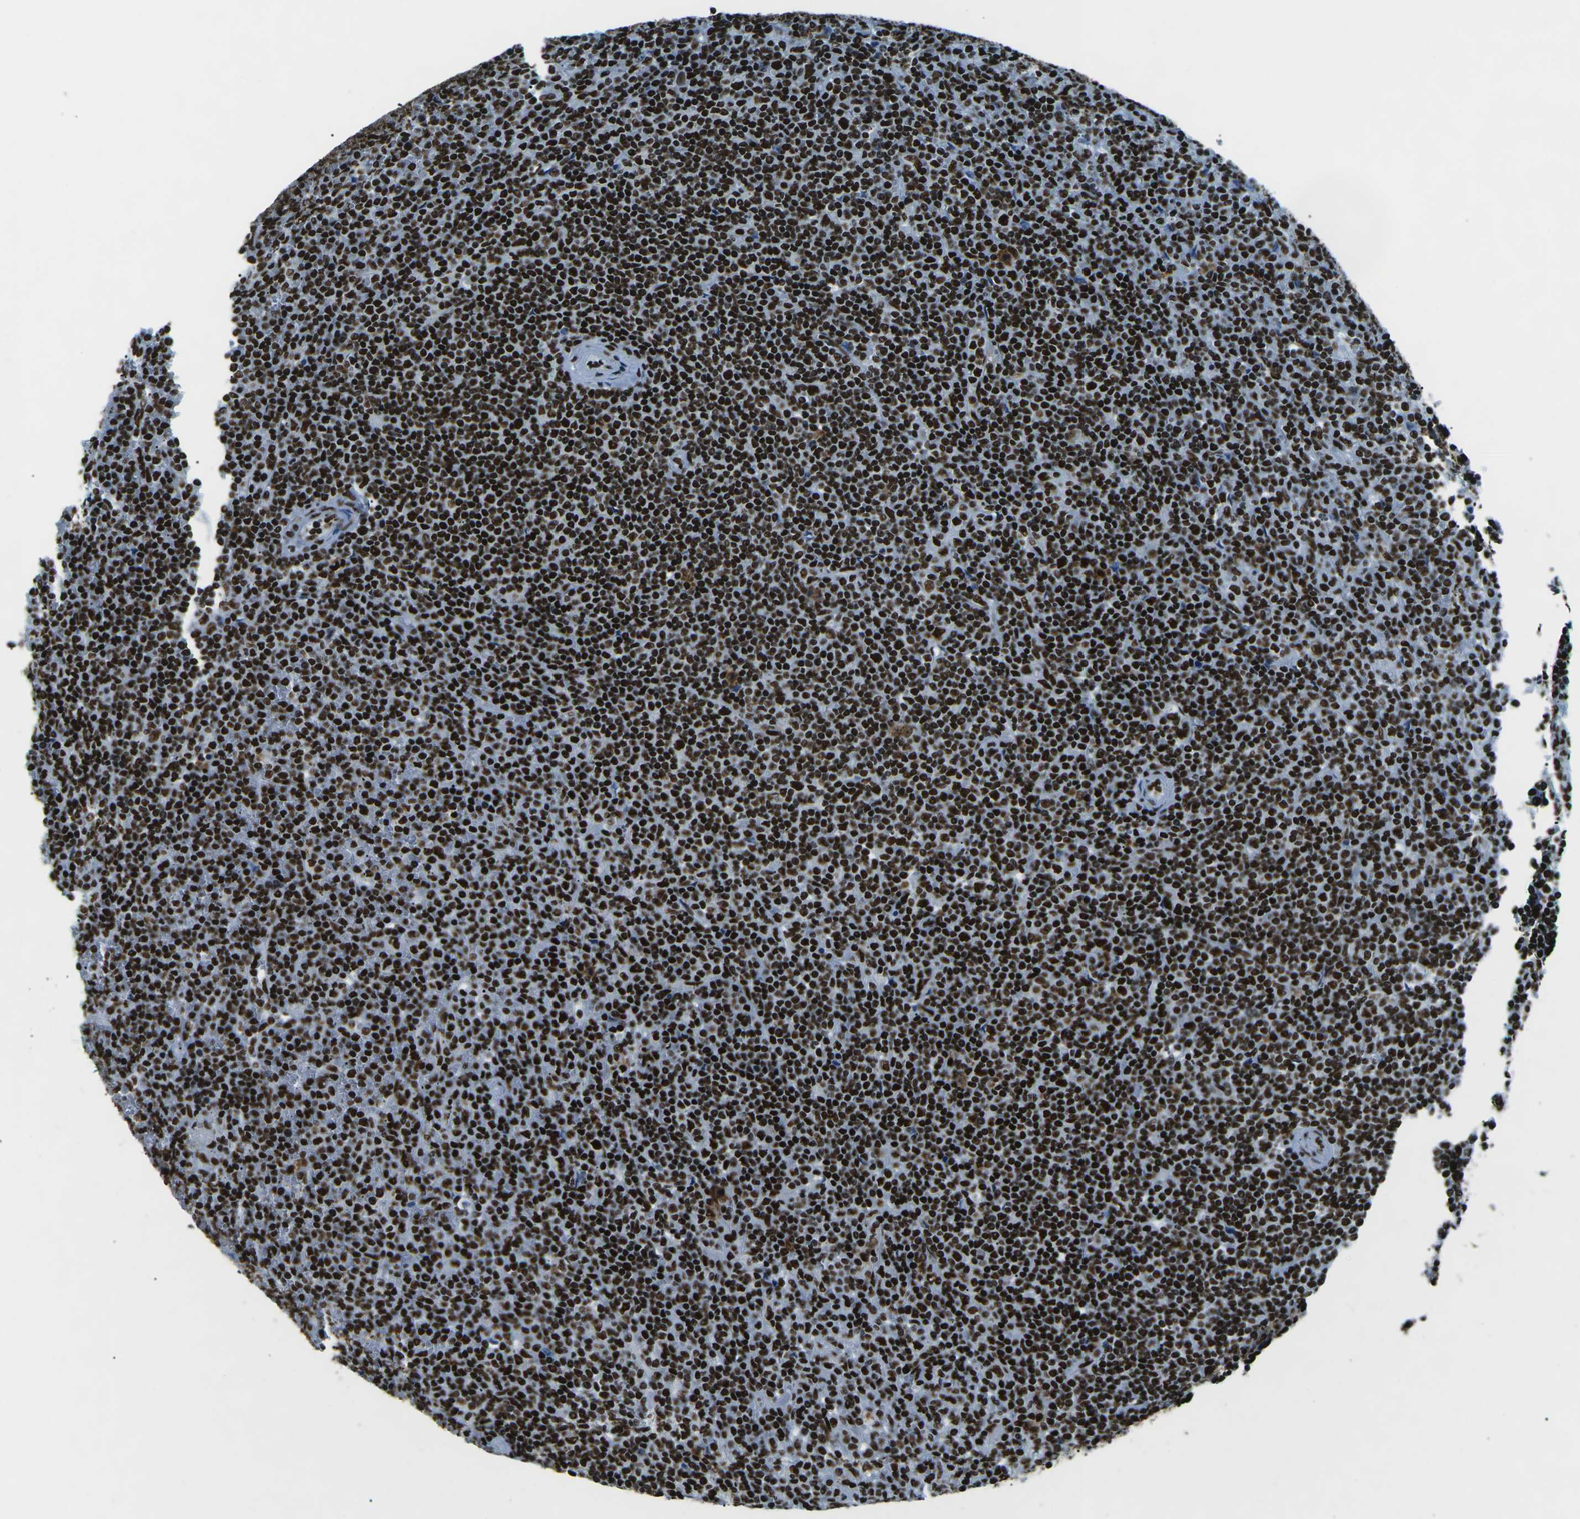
{"staining": {"intensity": "strong", "quantity": ">75%", "location": "nuclear"}, "tissue": "lymphoma", "cell_type": "Tumor cells", "image_type": "cancer", "snomed": [{"axis": "morphology", "description": "Malignant lymphoma, non-Hodgkin's type, Low grade"}, {"axis": "topography", "description": "Spleen"}], "caption": "Immunohistochemistry (DAB (3,3'-diaminobenzidine)) staining of human lymphoma shows strong nuclear protein staining in about >75% of tumor cells. Ihc stains the protein in brown and the nuclei are stained blue.", "gene": "HNRNPL", "patient": {"sex": "female", "age": 19}}